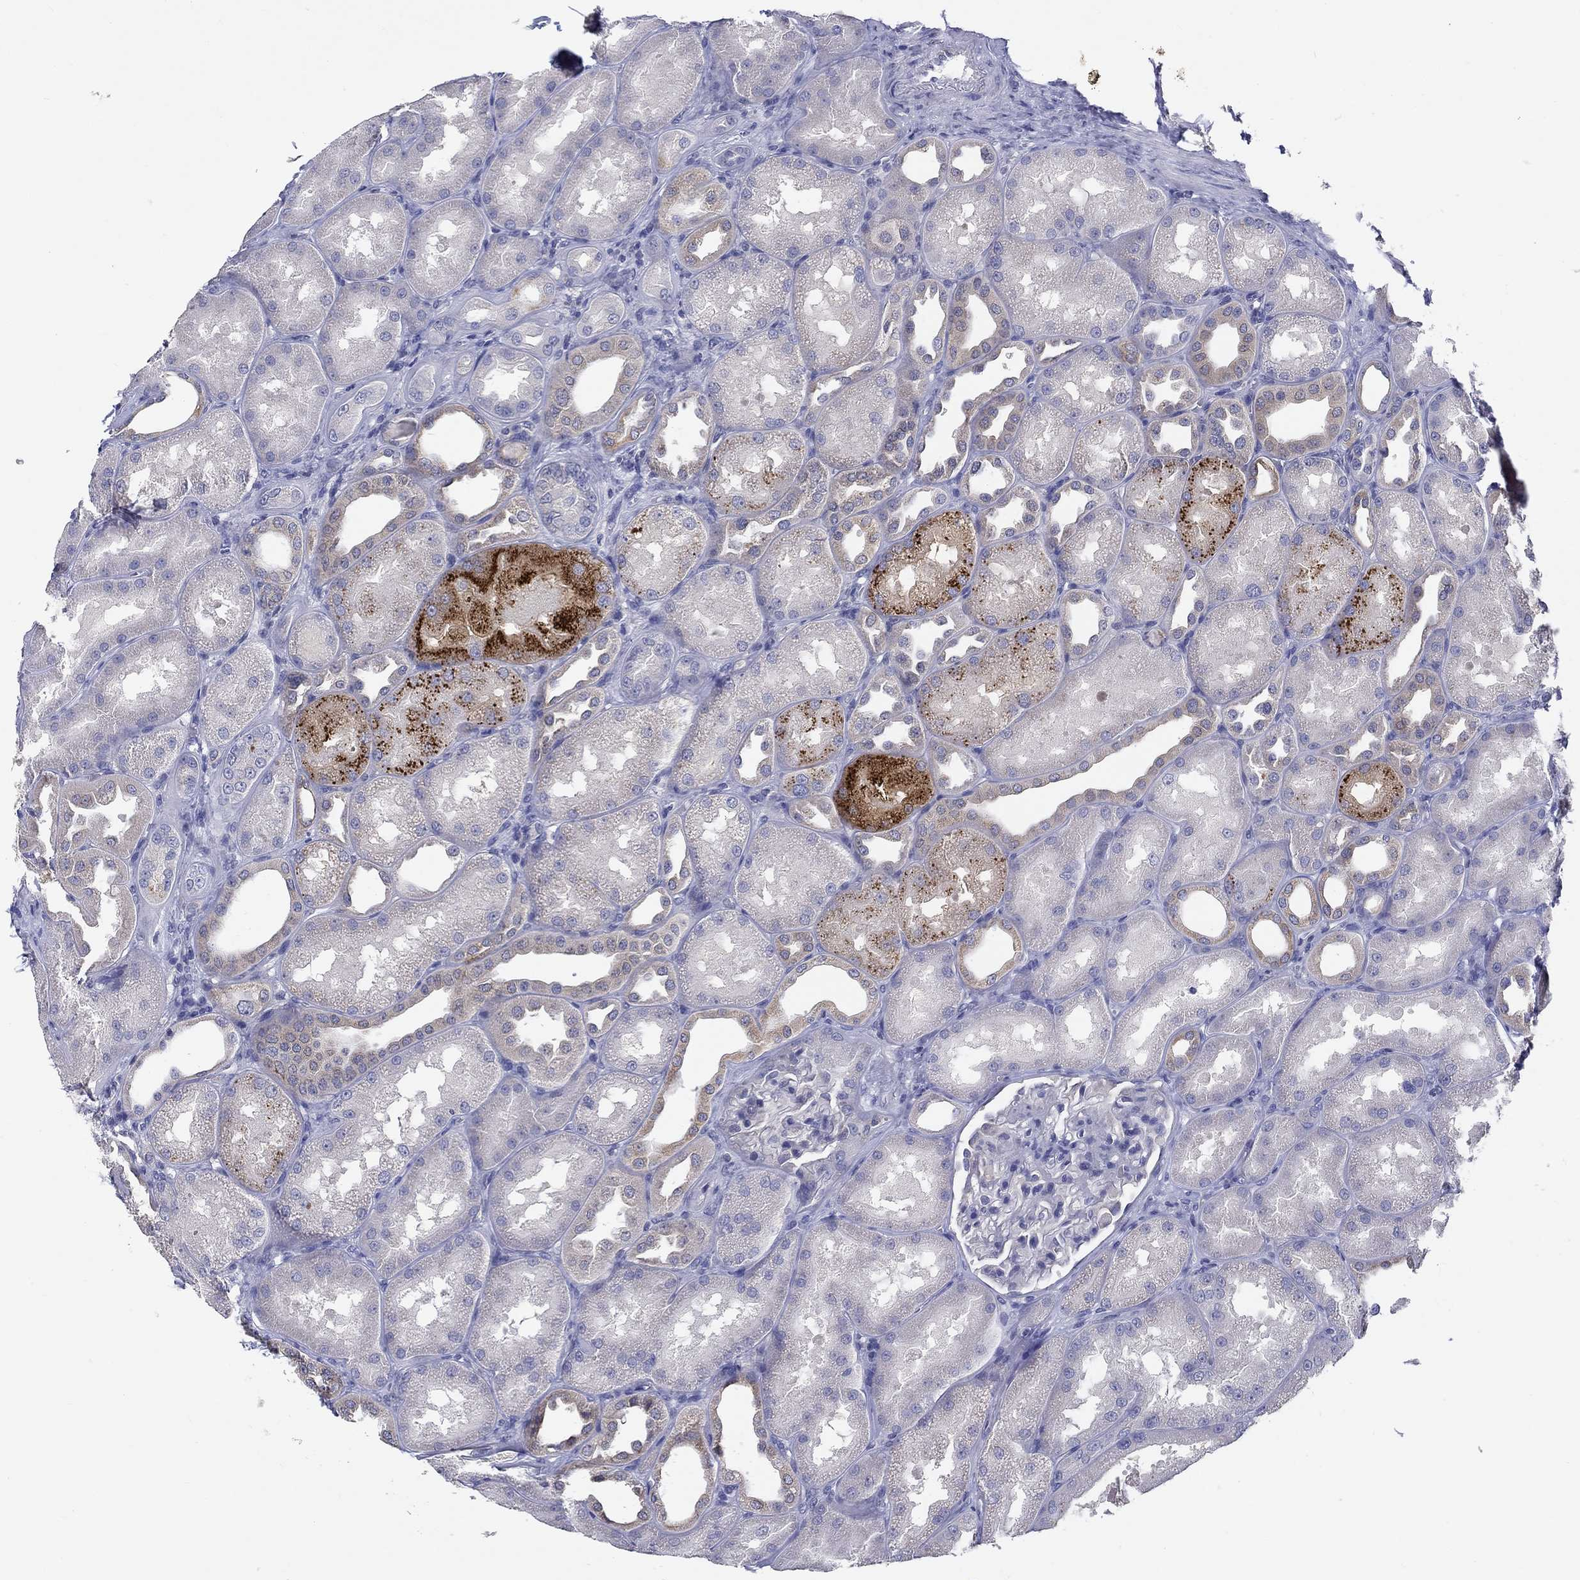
{"staining": {"intensity": "negative", "quantity": "none", "location": "none"}, "tissue": "kidney", "cell_type": "Cells in glomeruli", "image_type": "normal", "snomed": [{"axis": "morphology", "description": "Normal tissue, NOS"}, {"axis": "topography", "description": "Kidney"}], "caption": "High power microscopy photomicrograph of an IHC histopathology image of benign kidney, revealing no significant staining in cells in glomeruli.", "gene": "ERMP1", "patient": {"sex": "male", "age": 61}}